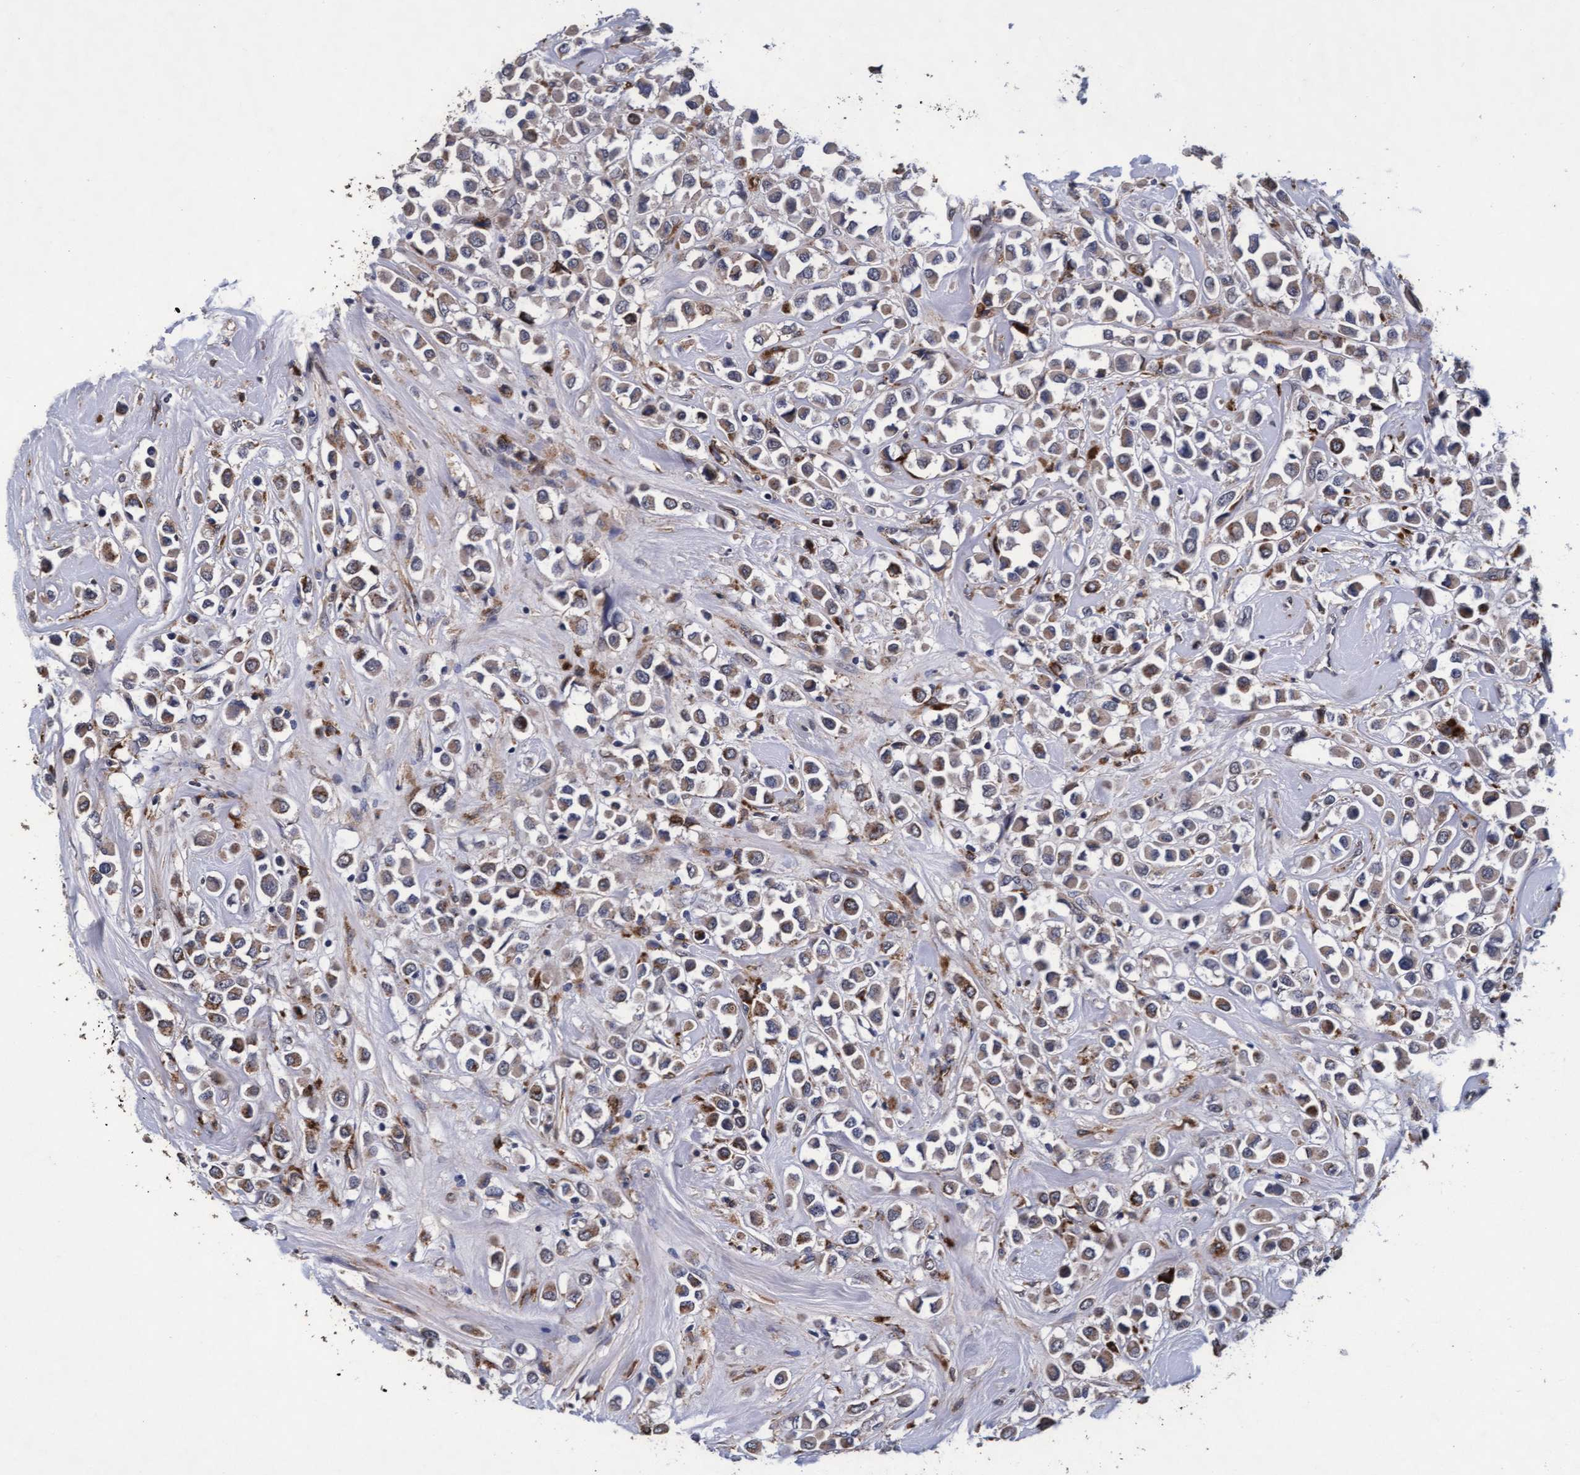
{"staining": {"intensity": "moderate", "quantity": "<25%", "location": "cytoplasmic/membranous"}, "tissue": "breast cancer", "cell_type": "Tumor cells", "image_type": "cancer", "snomed": [{"axis": "morphology", "description": "Duct carcinoma"}, {"axis": "topography", "description": "Breast"}], "caption": "A brown stain labels moderate cytoplasmic/membranous positivity of a protein in human infiltrating ductal carcinoma (breast) tumor cells.", "gene": "CPQ", "patient": {"sex": "female", "age": 61}}